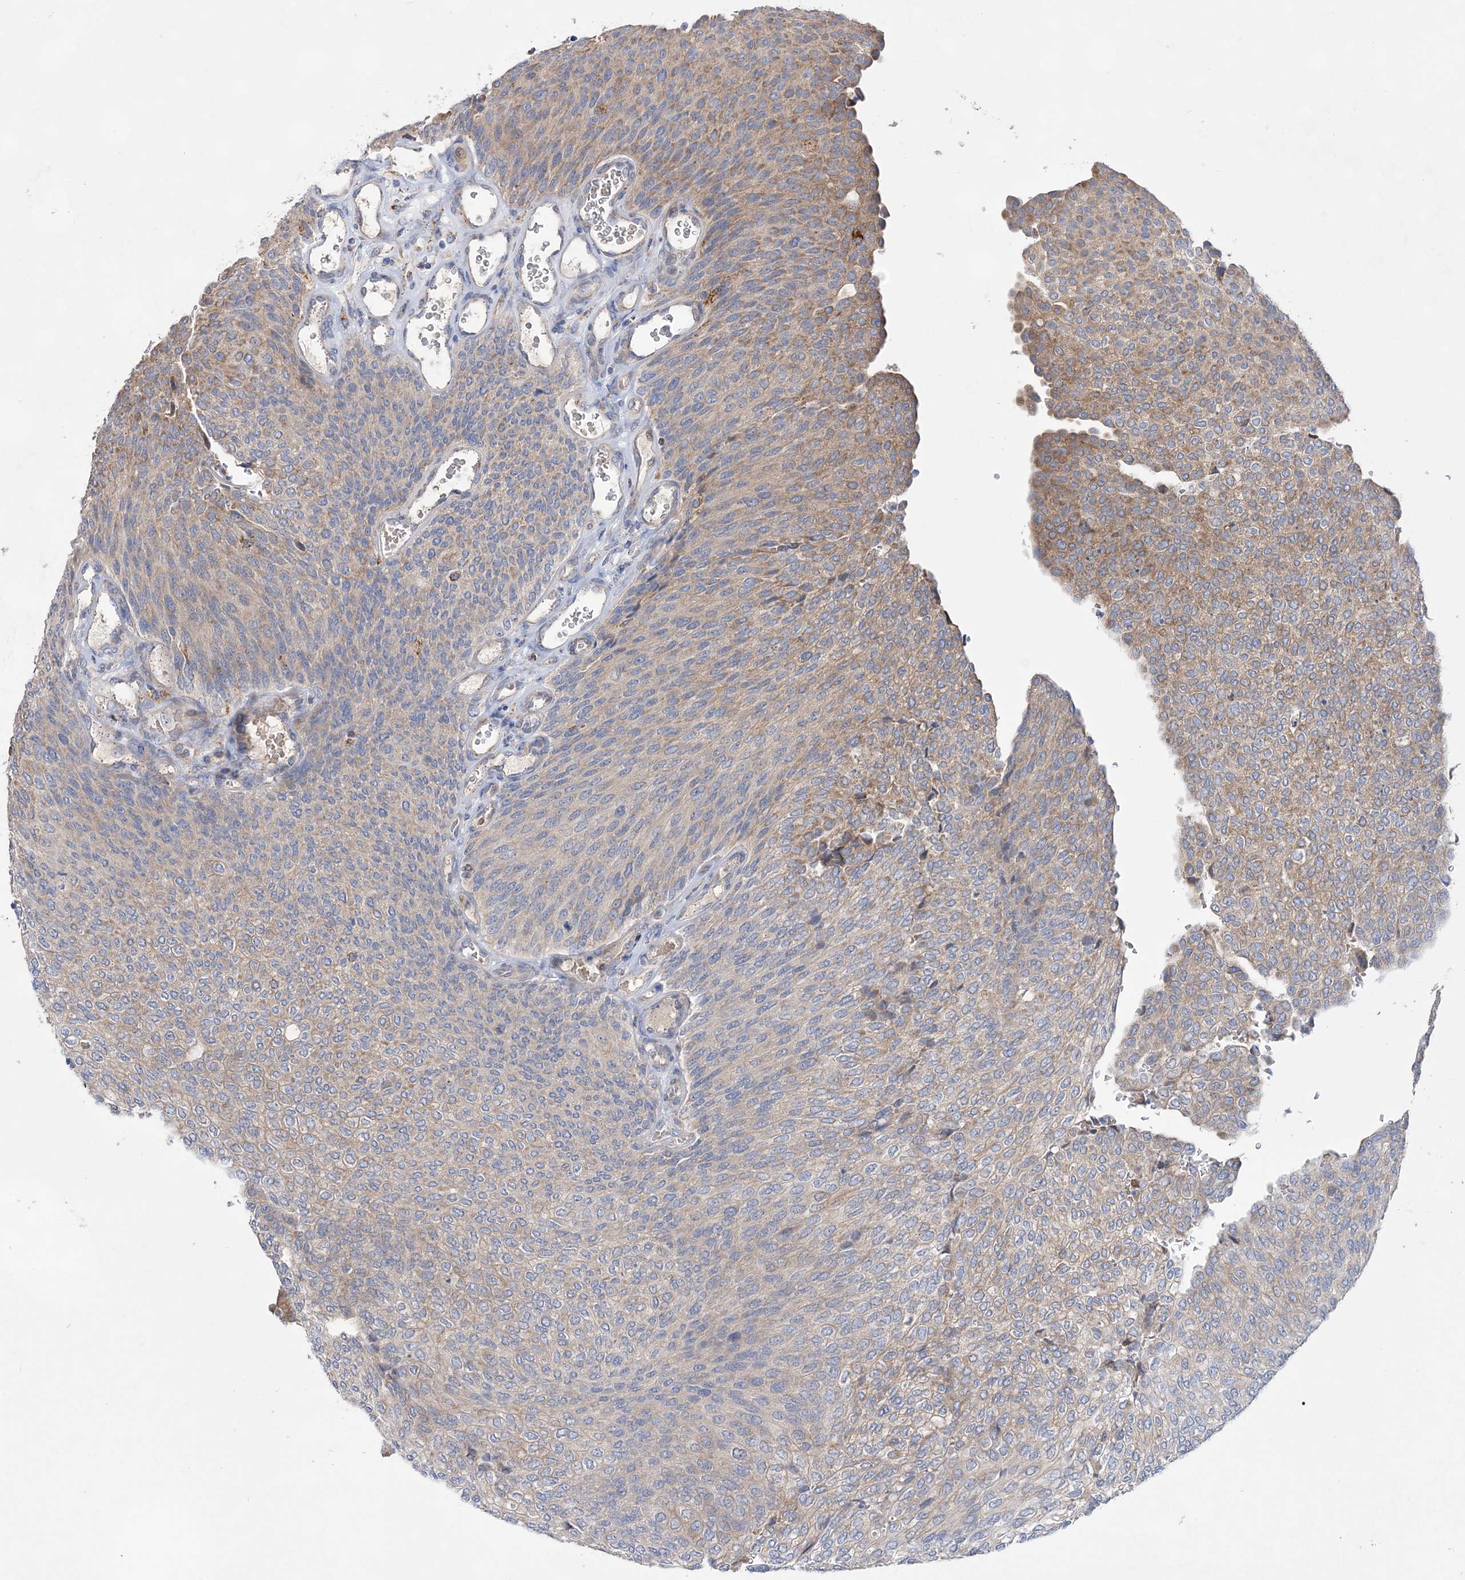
{"staining": {"intensity": "moderate", "quantity": "25%-75%", "location": "cytoplasmic/membranous"}, "tissue": "urothelial cancer", "cell_type": "Tumor cells", "image_type": "cancer", "snomed": [{"axis": "morphology", "description": "Urothelial carcinoma, Low grade"}, {"axis": "topography", "description": "Urinary bladder"}], "caption": "DAB immunohistochemical staining of human urothelial carcinoma (low-grade) demonstrates moderate cytoplasmic/membranous protein staining in approximately 25%-75% of tumor cells.", "gene": "TRAPPC13", "patient": {"sex": "female", "age": 79}}